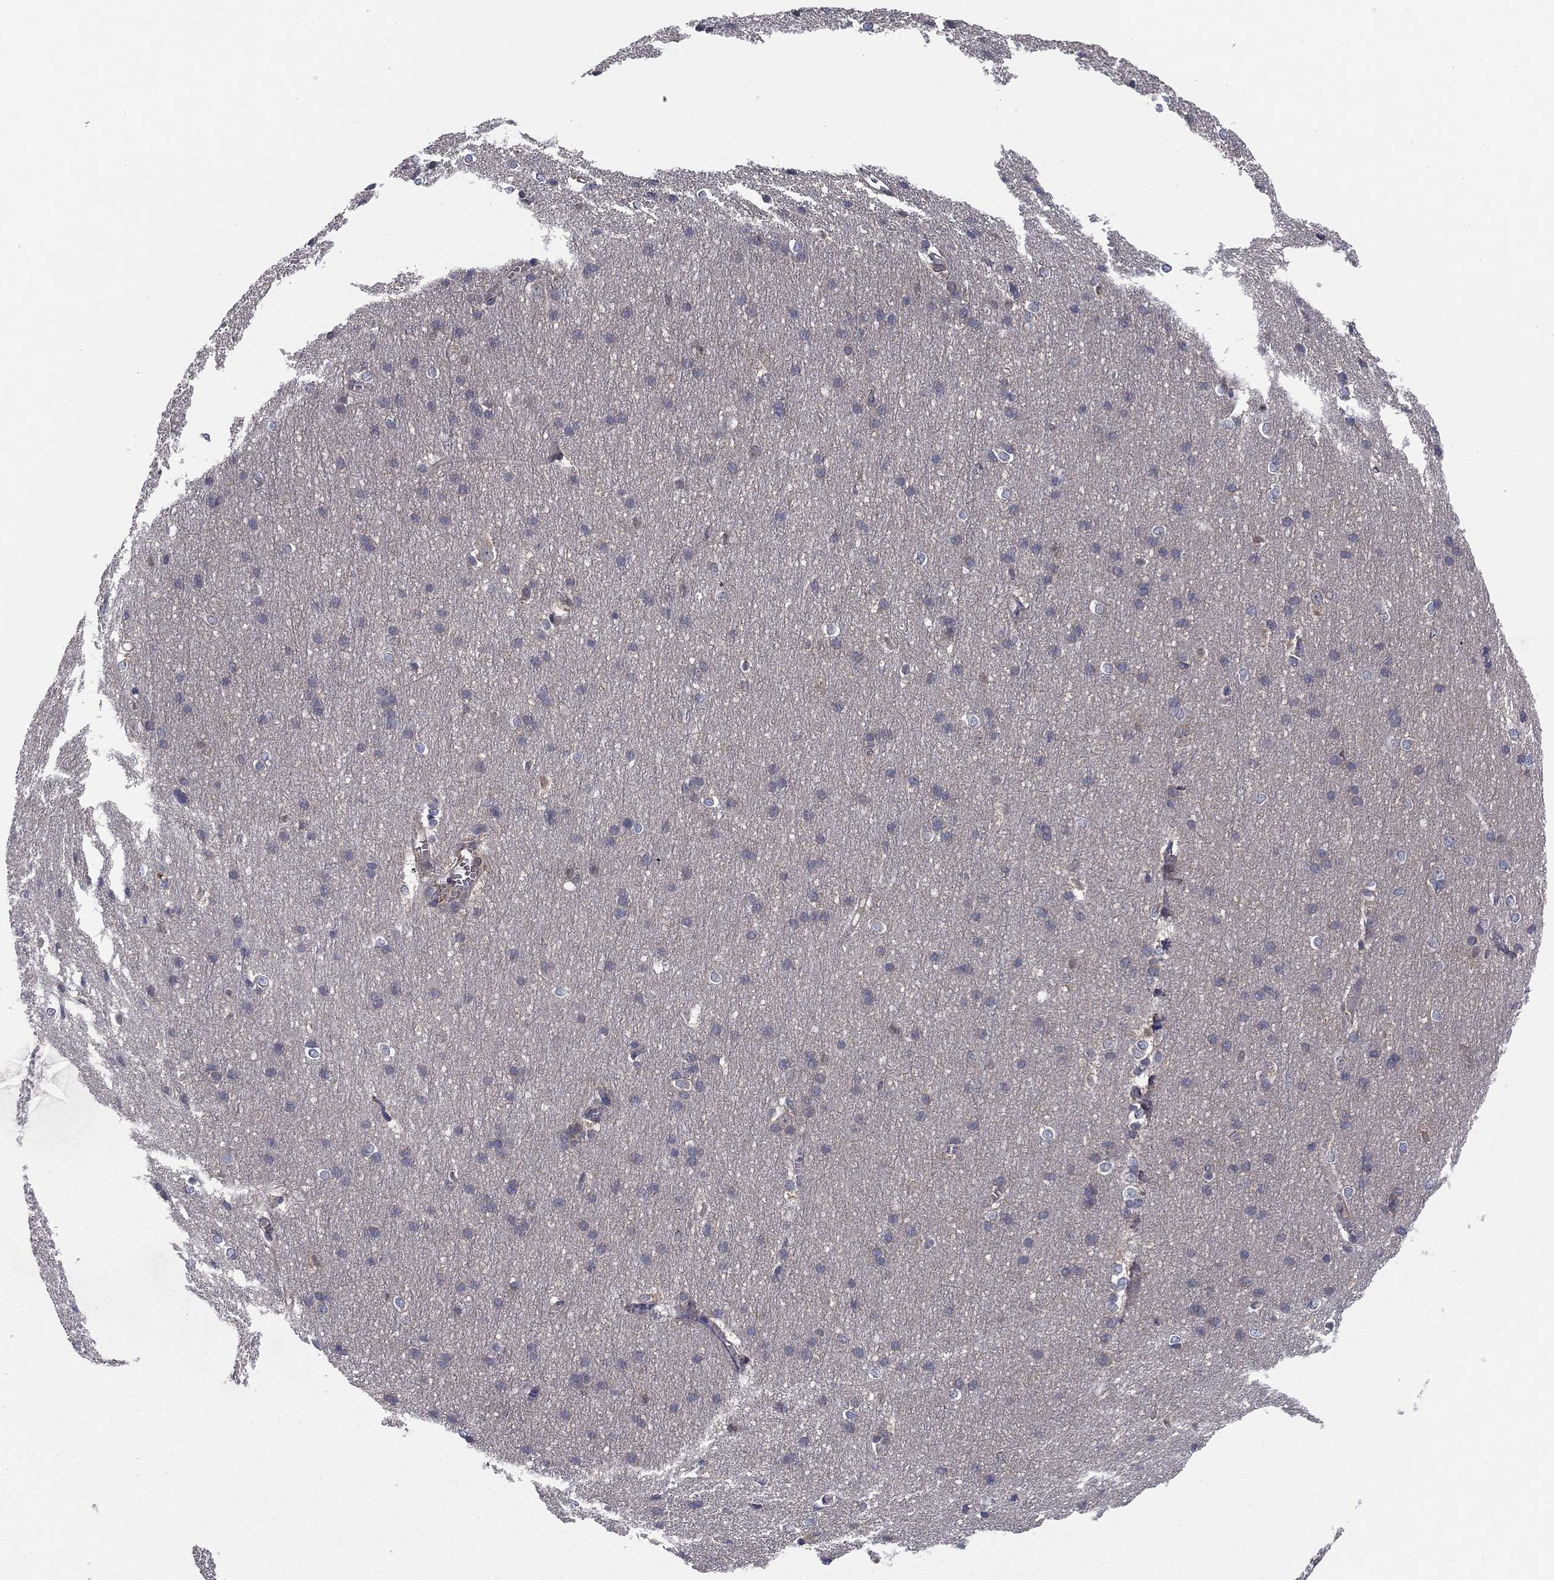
{"staining": {"intensity": "negative", "quantity": "none", "location": "none"}, "tissue": "cerebral cortex", "cell_type": "Endothelial cells", "image_type": "normal", "snomed": [{"axis": "morphology", "description": "Normal tissue, NOS"}, {"axis": "topography", "description": "Cerebral cortex"}], "caption": "An immunohistochemistry (IHC) histopathology image of unremarkable cerebral cortex is shown. There is no staining in endothelial cells of cerebral cortex.", "gene": "RNF123", "patient": {"sex": "male", "age": 37}}